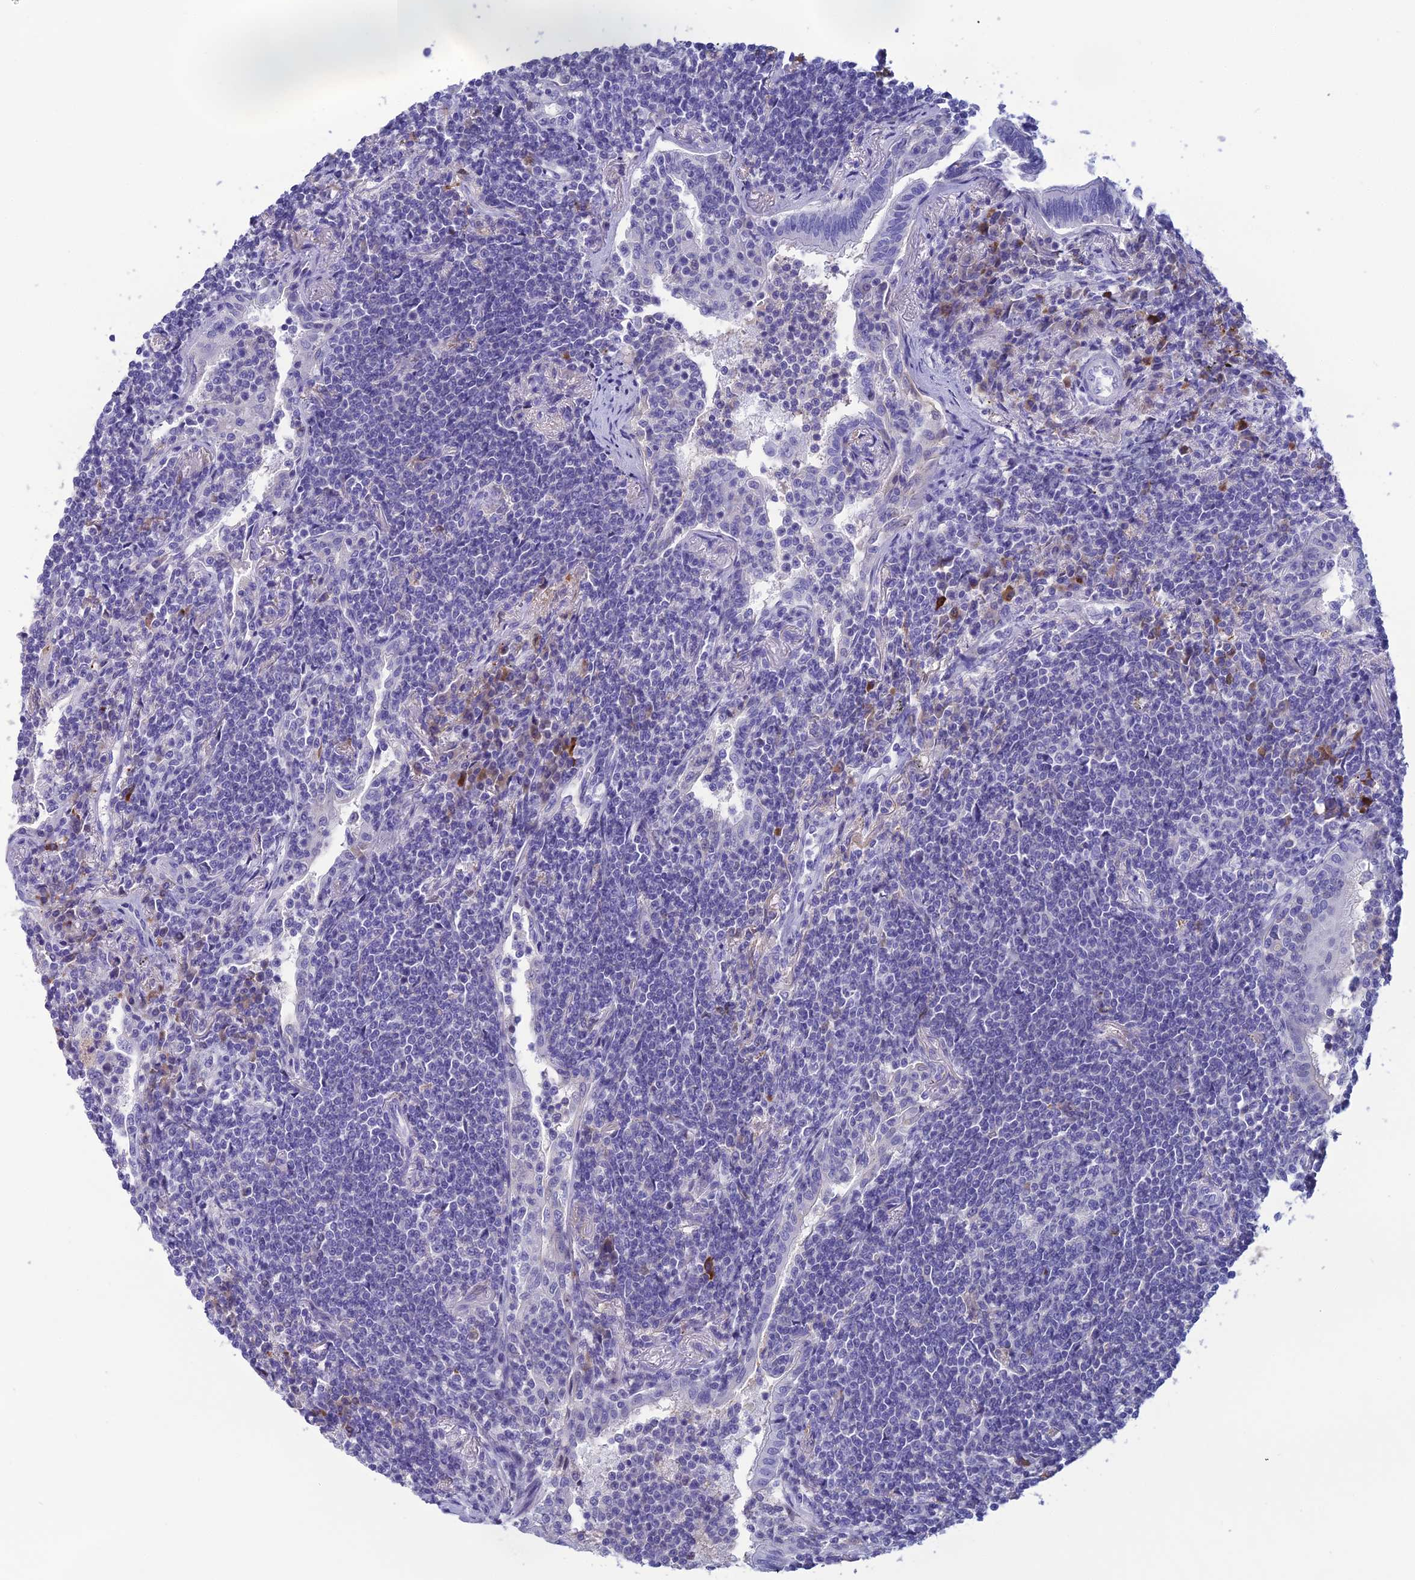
{"staining": {"intensity": "negative", "quantity": "none", "location": "none"}, "tissue": "lymphoma", "cell_type": "Tumor cells", "image_type": "cancer", "snomed": [{"axis": "morphology", "description": "Malignant lymphoma, non-Hodgkin's type, Low grade"}, {"axis": "topography", "description": "Lung"}], "caption": "Human low-grade malignant lymphoma, non-Hodgkin's type stained for a protein using immunohistochemistry (IHC) shows no positivity in tumor cells.", "gene": "CRB2", "patient": {"sex": "female", "age": 71}}